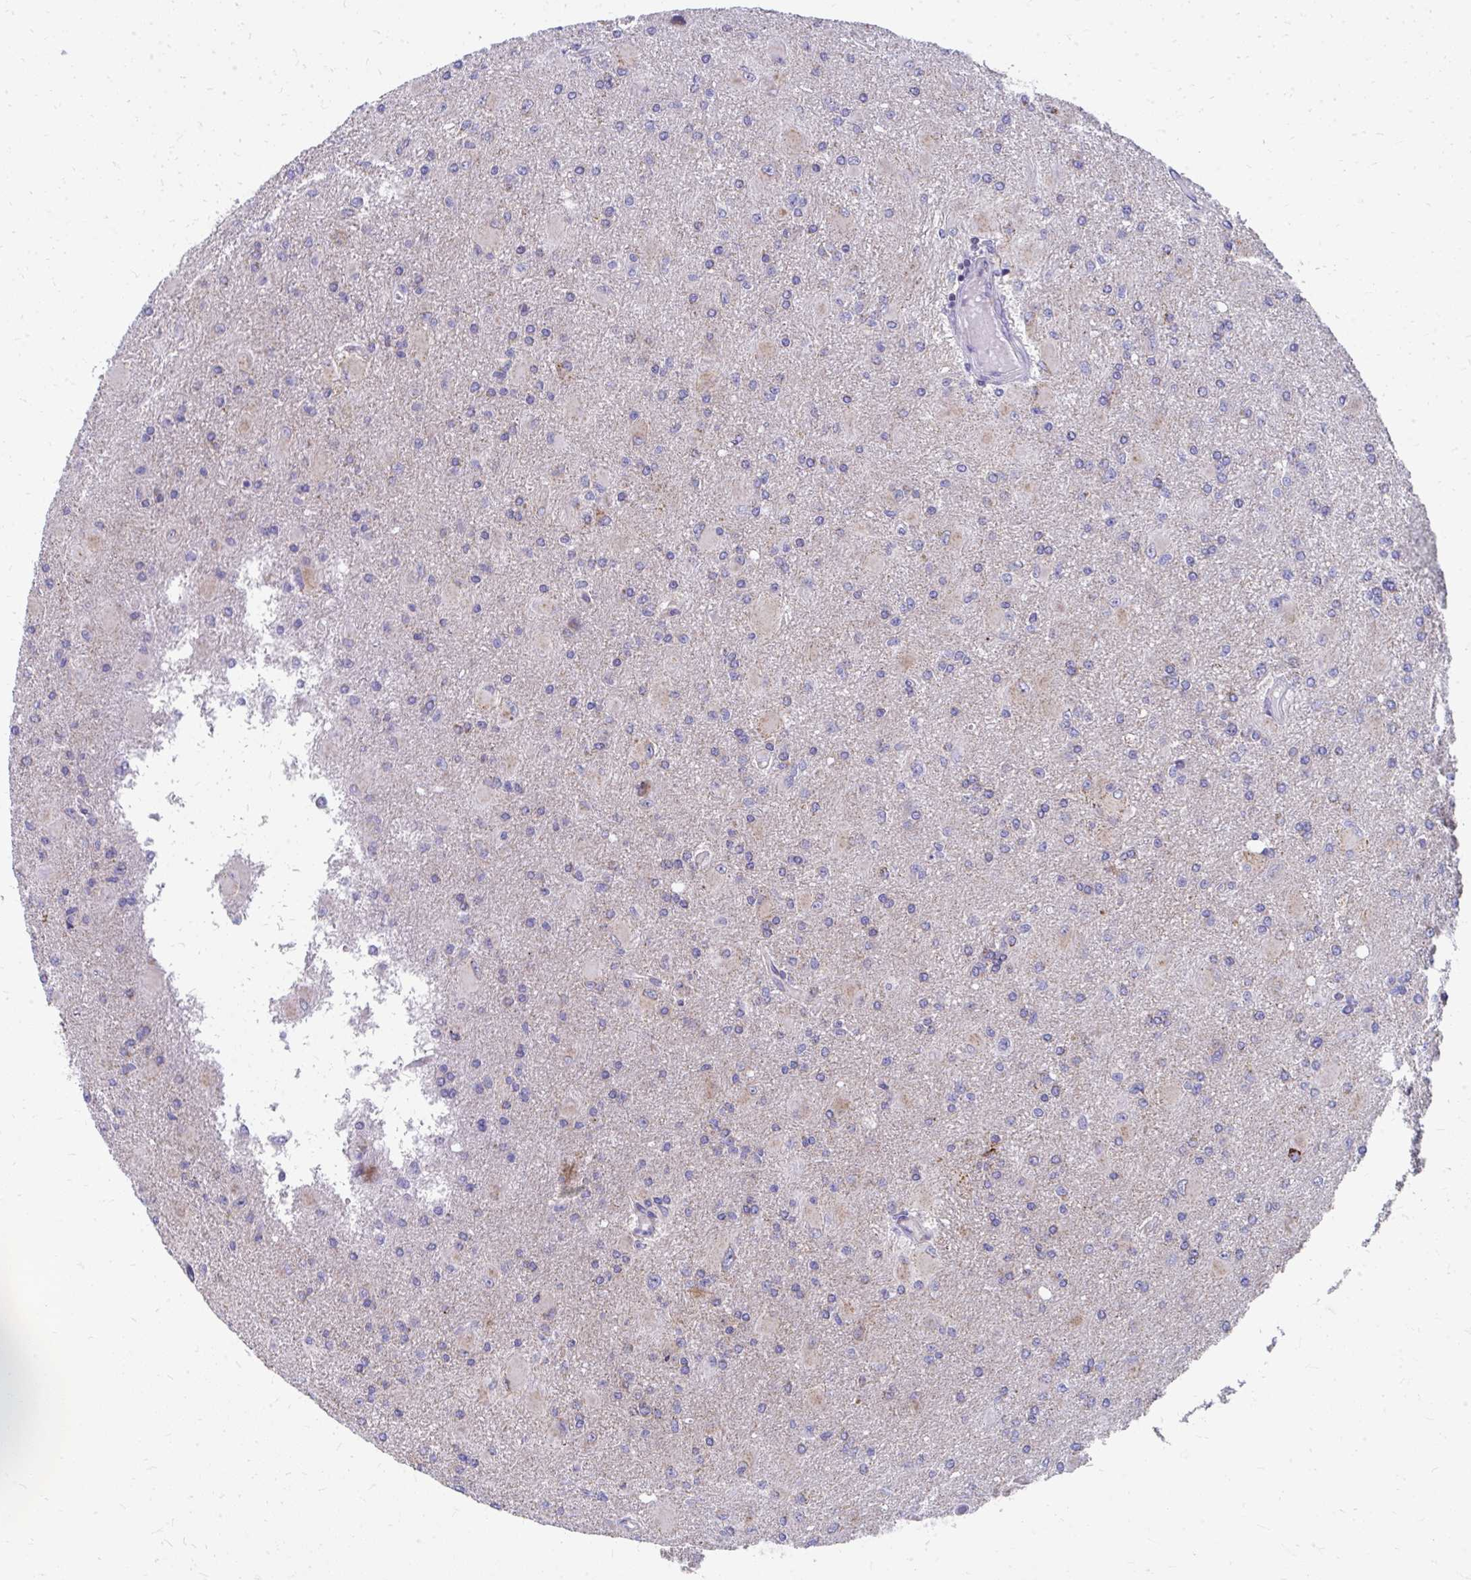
{"staining": {"intensity": "moderate", "quantity": "<25%", "location": "cytoplasmic/membranous"}, "tissue": "glioma", "cell_type": "Tumor cells", "image_type": "cancer", "snomed": [{"axis": "morphology", "description": "Glioma, malignant, High grade"}, {"axis": "topography", "description": "Brain"}], "caption": "A photomicrograph of human glioma stained for a protein demonstrates moderate cytoplasmic/membranous brown staining in tumor cells. (DAB (3,3'-diaminobenzidine) IHC, brown staining for protein, blue staining for nuclei).", "gene": "IL37", "patient": {"sex": "male", "age": 67}}